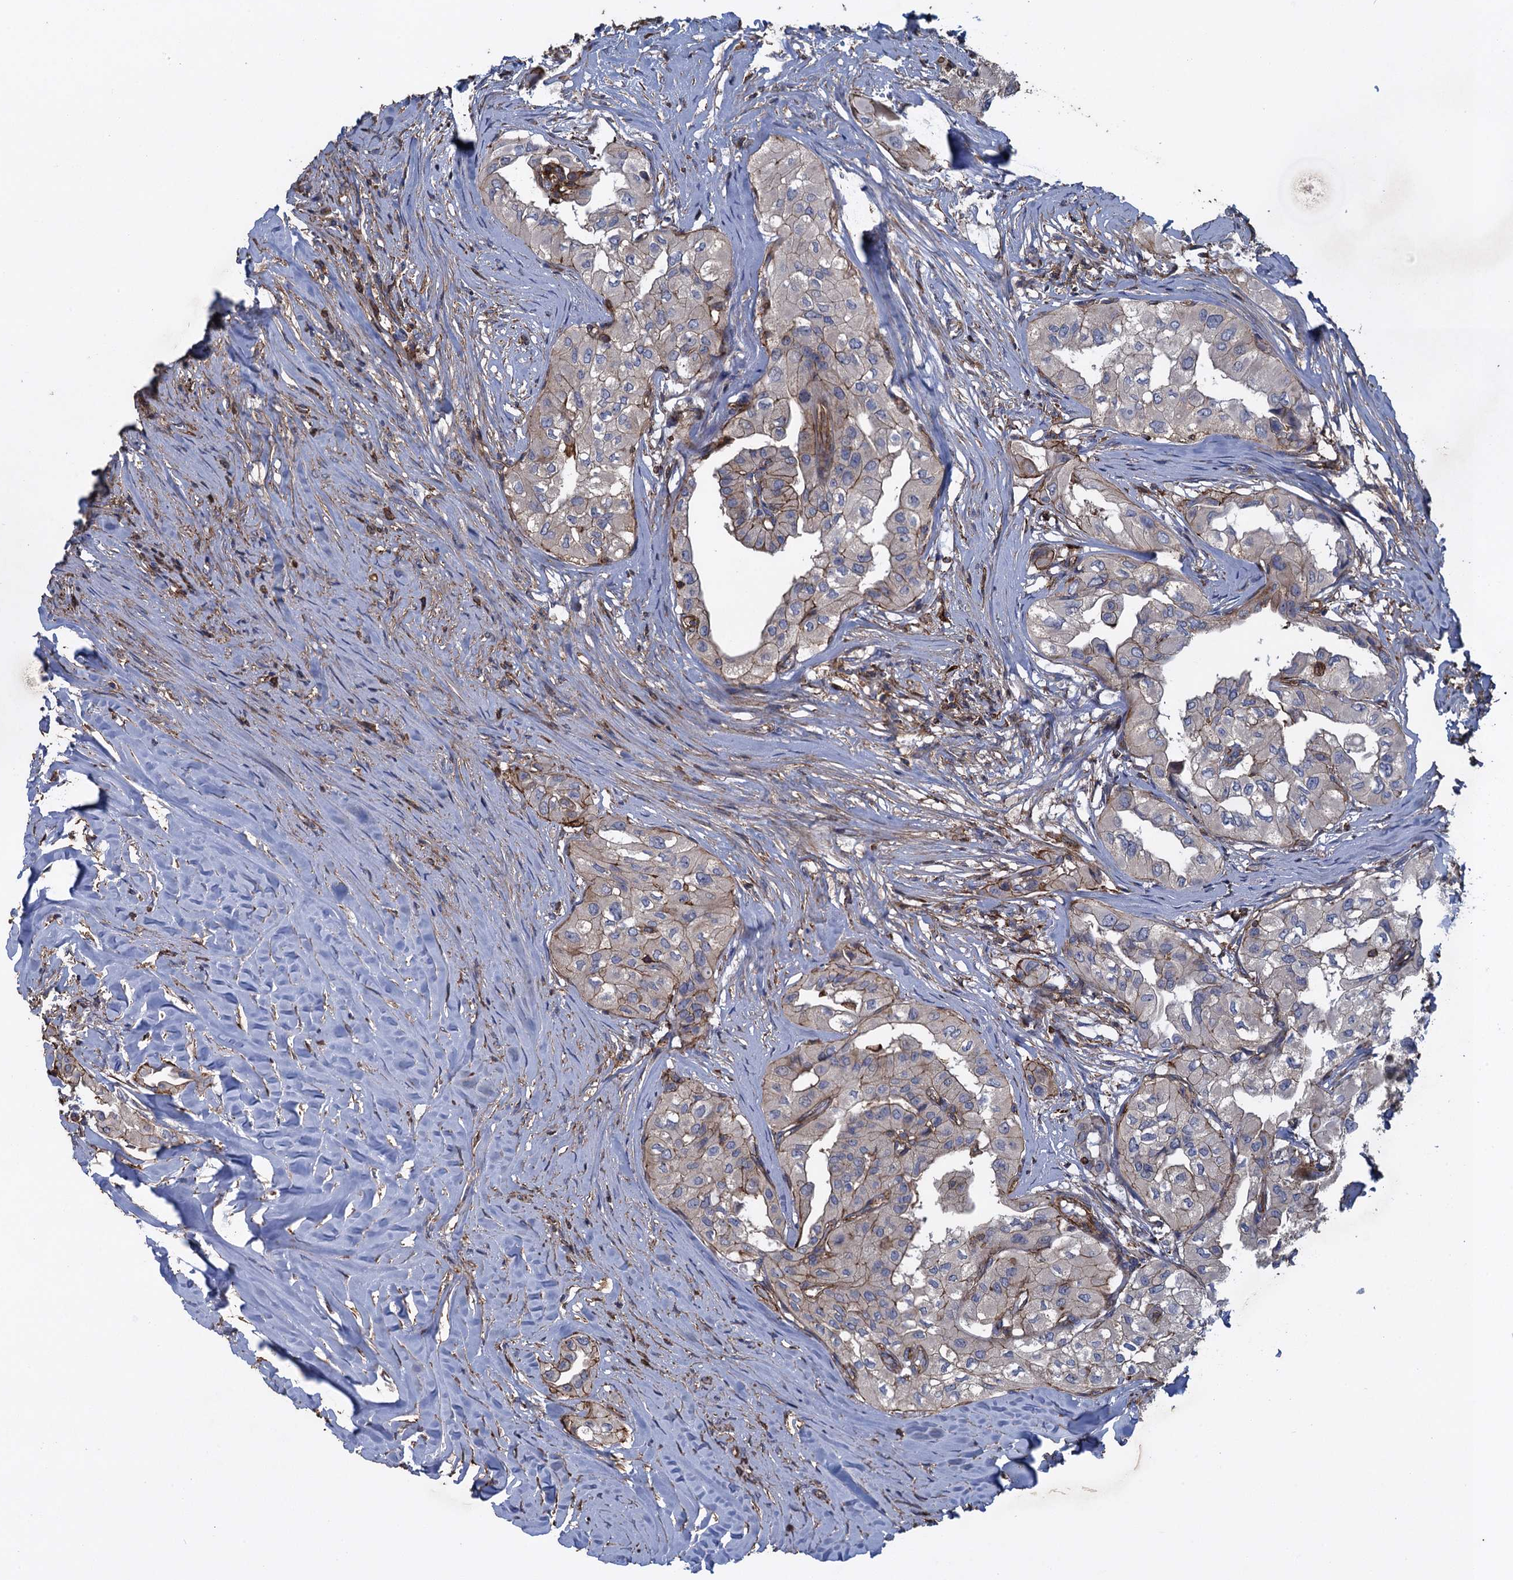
{"staining": {"intensity": "weak", "quantity": "25%-75%", "location": "cytoplasmic/membranous"}, "tissue": "thyroid cancer", "cell_type": "Tumor cells", "image_type": "cancer", "snomed": [{"axis": "morphology", "description": "Papillary adenocarcinoma, NOS"}, {"axis": "topography", "description": "Thyroid gland"}], "caption": "Immunohistochemistry (DAB (3,3'-diaminobenzidine)) staining of human thyroid cancer (papillary adenocarcinoma) reveals weak cytoplasmic/membranous protein expression in approximately 25%-75% of tumor cells.", "gene": "PROSER2", "patient": {"sex": "female", "age": 59}}